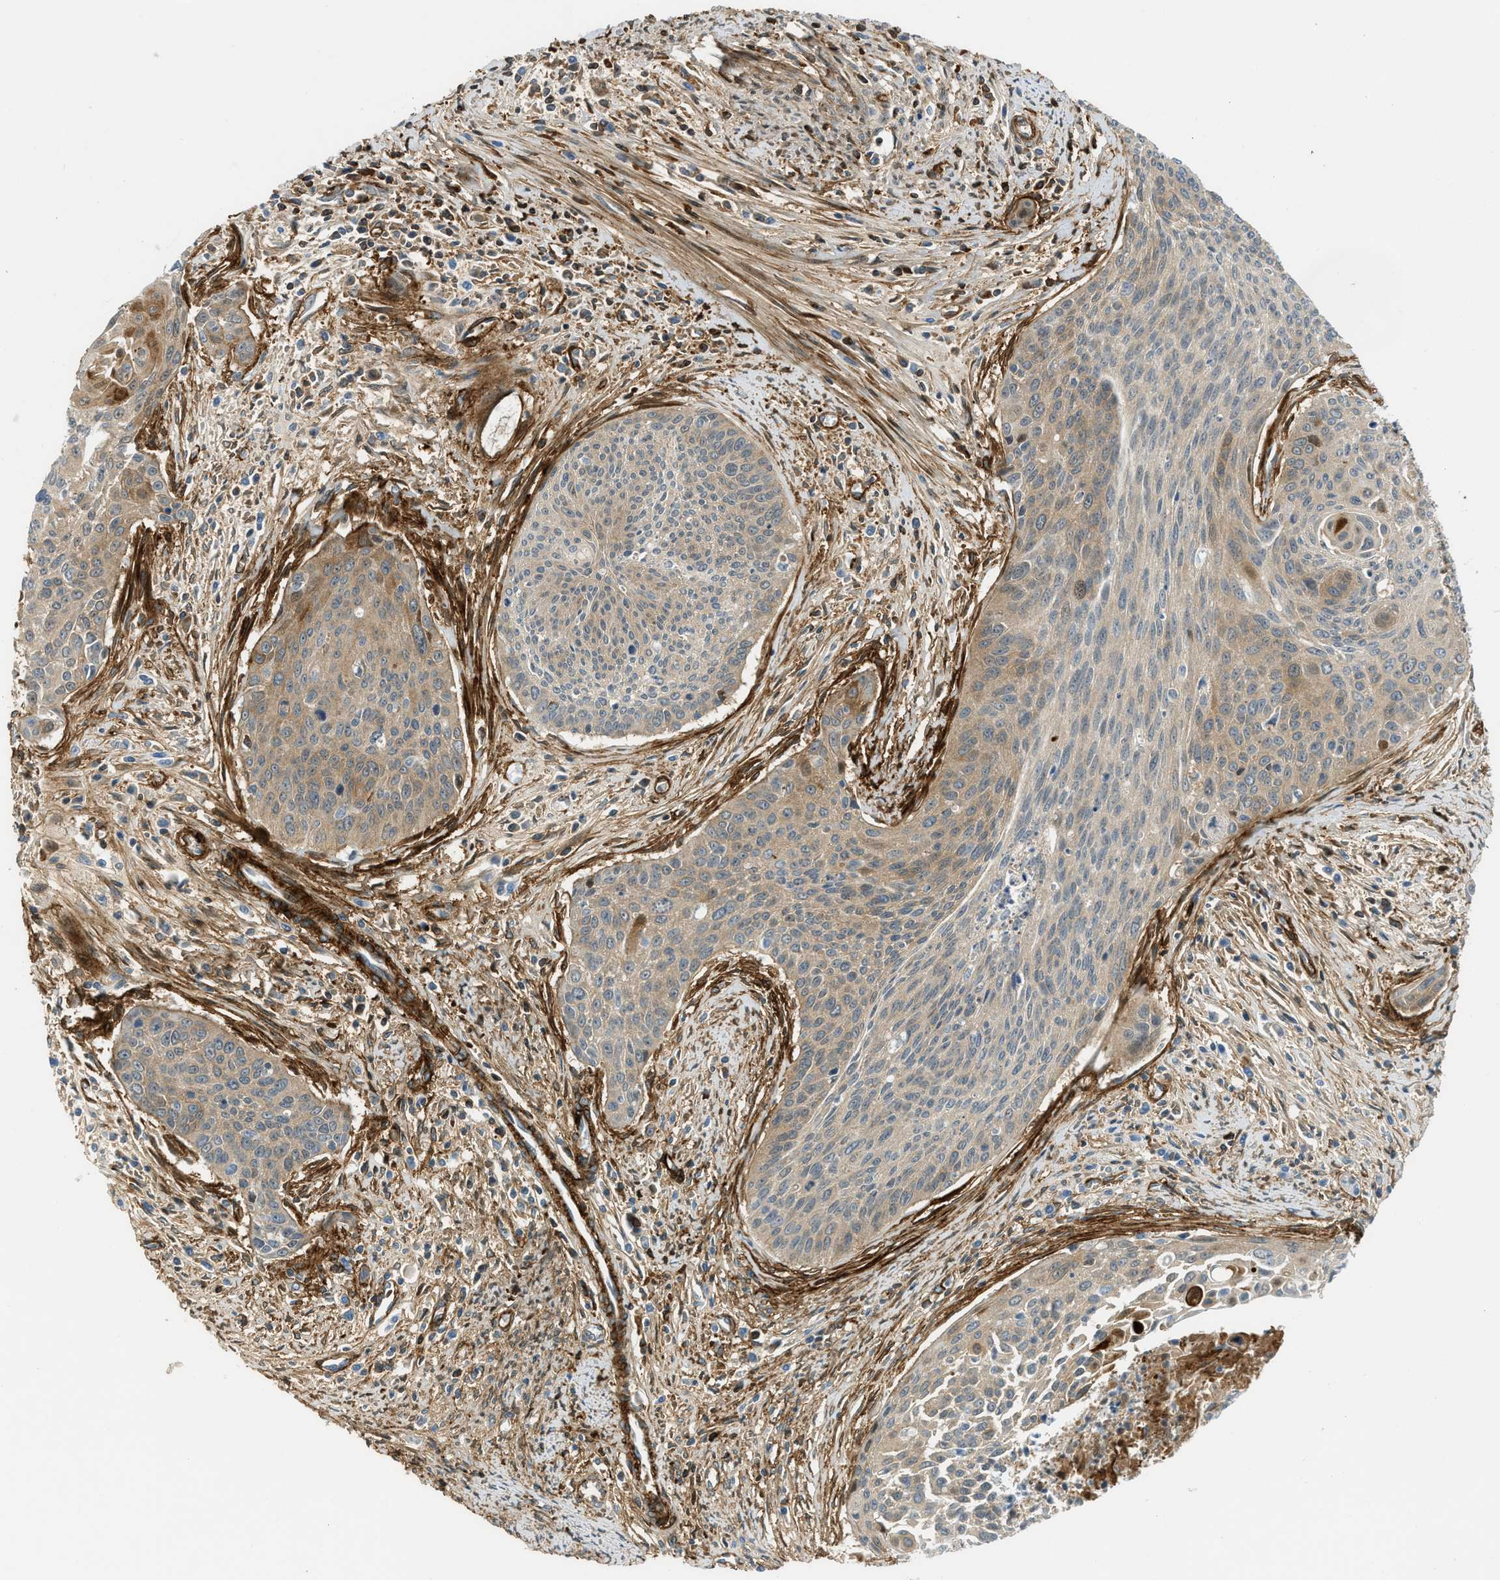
{"staining": {"intensity": "moderate", "quantity": ">75%", "location": "cytoplasmic/membranous"}, "tissue": "cervical cancer", "cell_type": "Tumor cells", "image_type": "cancer", "snomed": [{"axis": "morphology", "description": "Squamous cell carcinoma, NOS"}, {"axis": "topography", "description": "Cervix"}], "caption": "Protein expression analysis of human cervical cancer (squamous cell carcinoma) reveals moderate cytoplasmic/membranous expression in about >75% of tumor cells.", "gene": "EDNRA", "patient": {"sex": "female", "age": 55}}